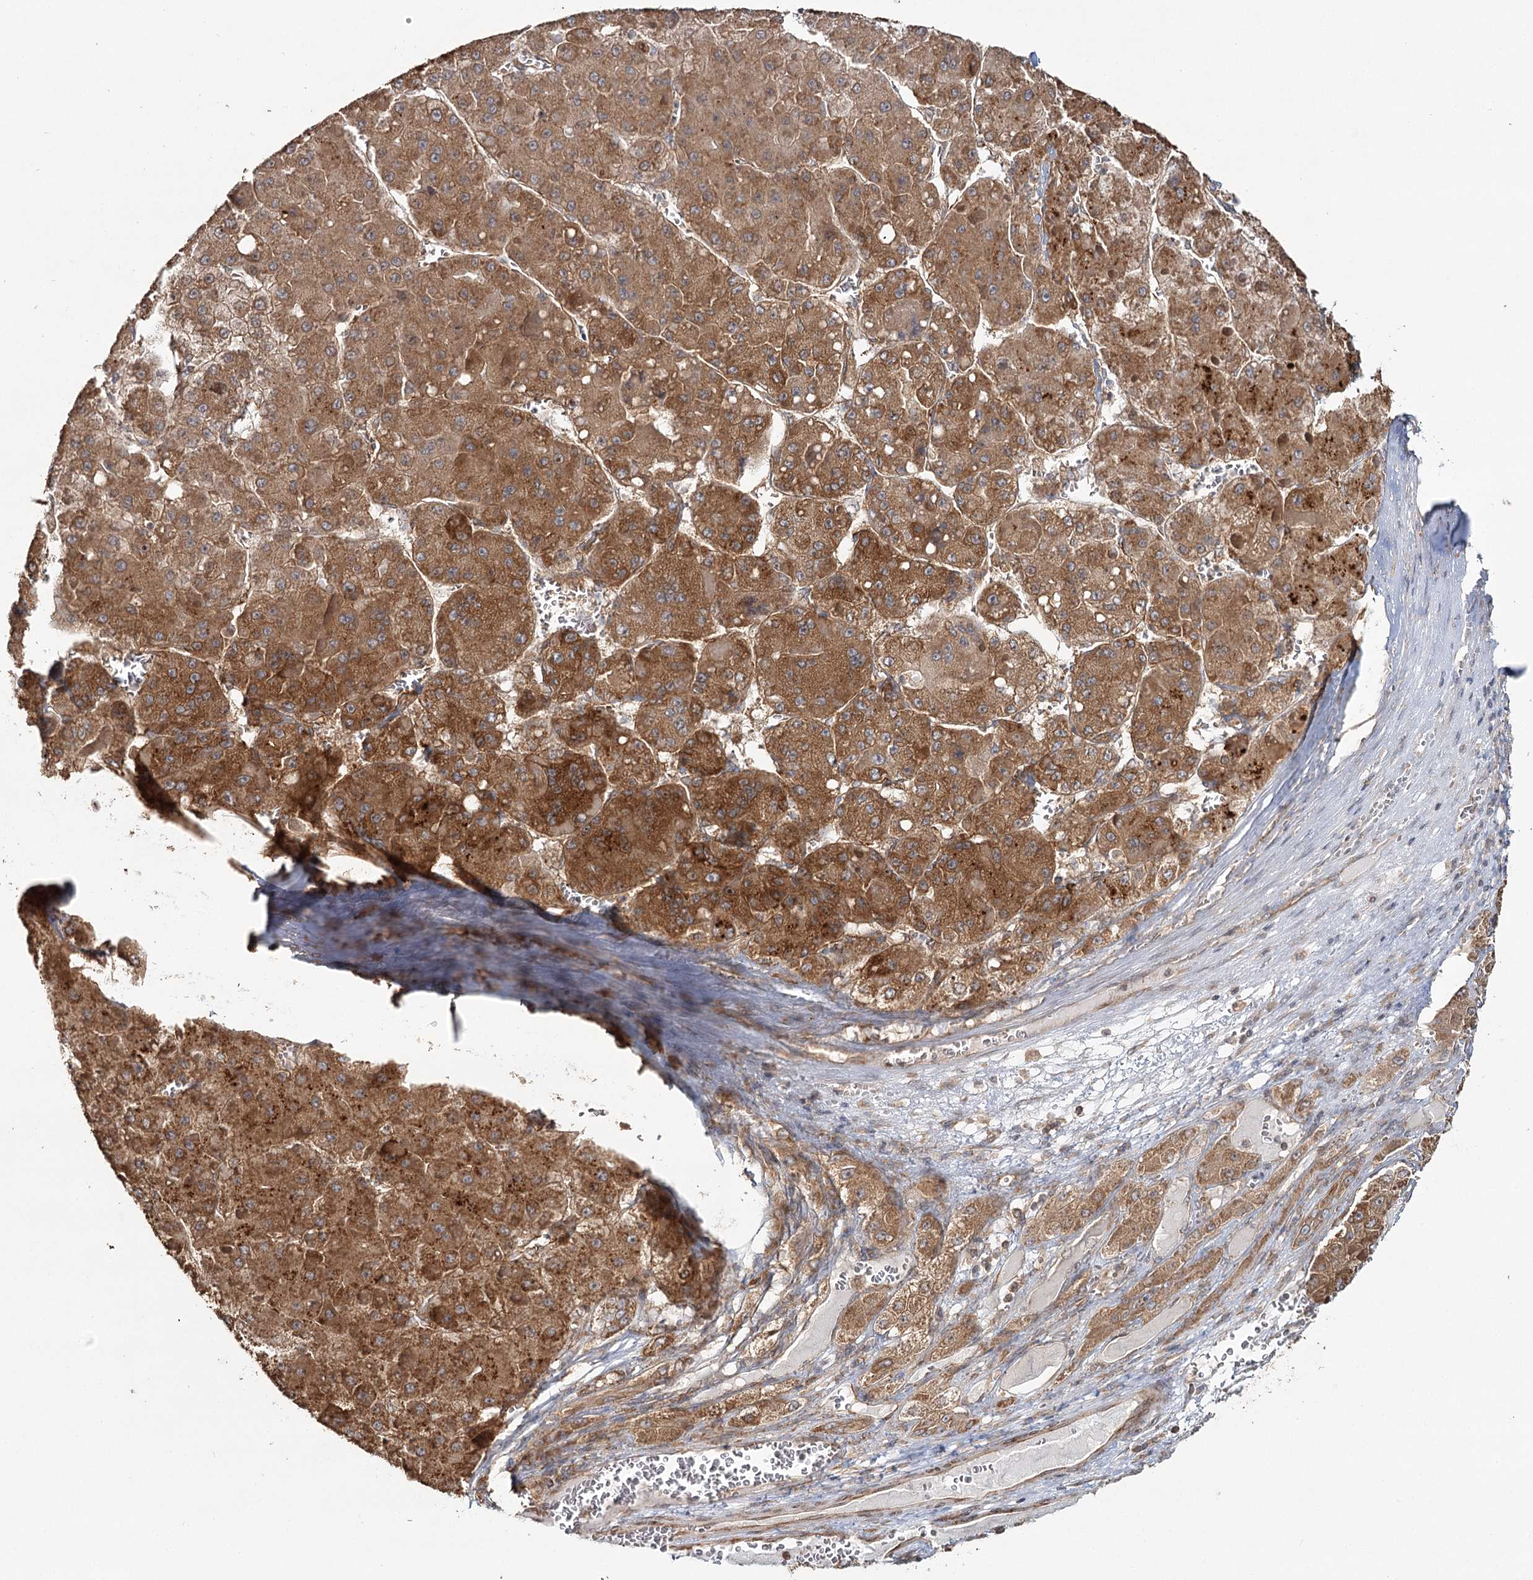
{"staining": {"intensity": "moderate", "quantity": ">75%", "location": "cytoplasmic/membranous"}, "tissue": "liver cancer", "cell_type": "Tumor cells", "image_type": "cancer", "snomed": [{"axis": "morphology", "description": "Carcinoma, Hepatocellular, NOS"}, {"axis": "topography", "description": "Liver"}], "caption": "The immunohistochemical stain labels moderate cytoplasmic/membranous staining in tumor cells of liver hepatocellular carcinoma tissue.", "gene": "OTUD4", "patient": {"sex": "female", "age": 73}}